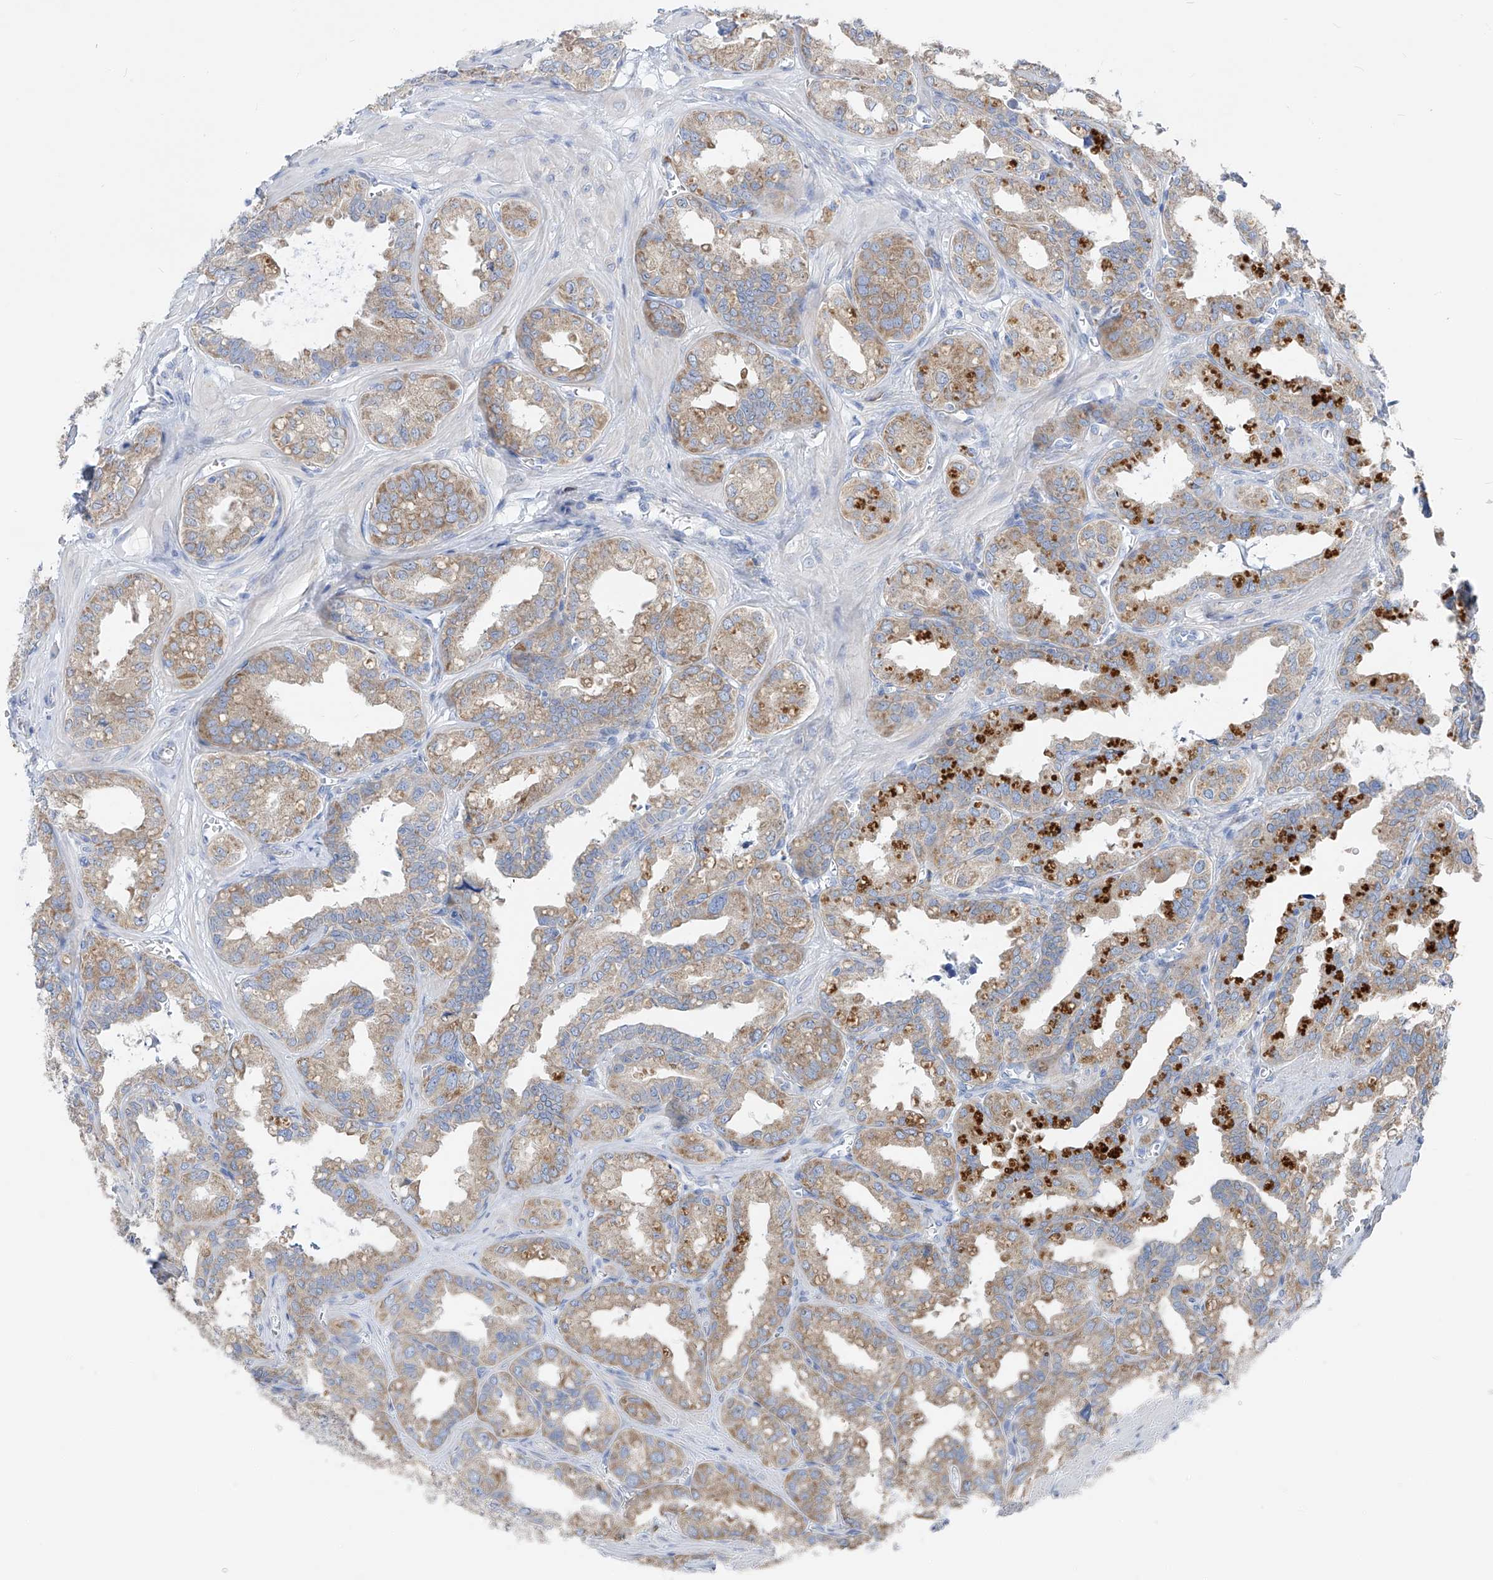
{"staining": {"intensity": "weak", "quantity": ">75%", "location": "cytoplasmic/membranous"}, "tissue": "seminal vesicle", "cell_type": "Glandular cells", "image_type": "normal", "snomed": [{"axis": "morphology", "description": "Normal tissue, NOS"}, {"axis": "topography", "description": "Prostate"}, {"axis": "topography", "description": "Seminal veicle"}], "caption": "Seminal vesicle stained with immunohistochemistry (IHC) exhibits weak cytoplasmic/membranous positivity in approximately >75% of glandular cells.", "gene": "UFL1", "patient": {"sex": "male", "age": 51}}